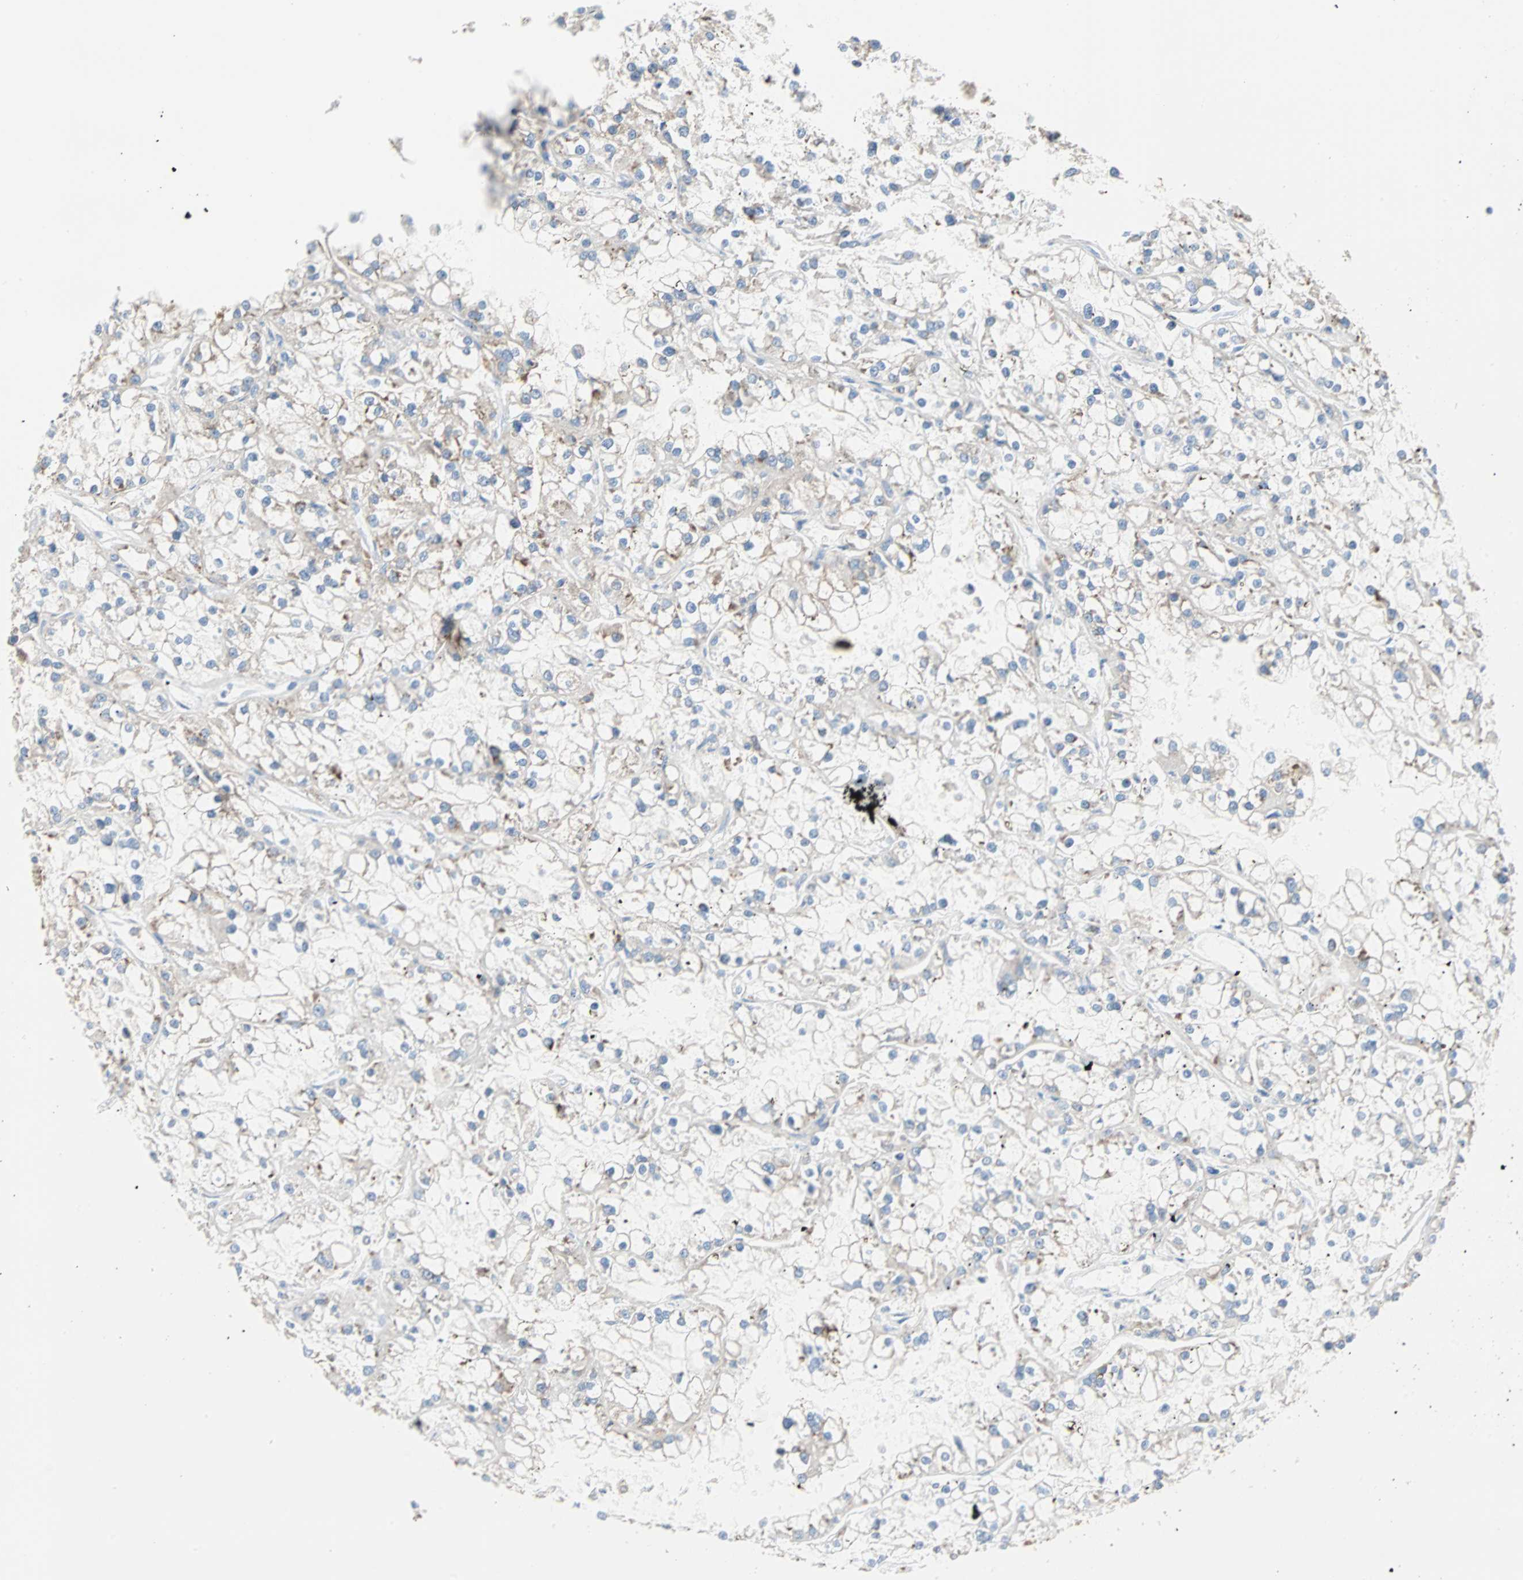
{"staining": {"intensity": "weak", "quantity": "25%-75%", "location": "cytoplasmic/membranous"}, "tissue": "renal cancer", "cell_type": "Tumor cells", "image_type": "cancer", "snomed": [{"axis": "morphology", "description": "Adenocarcinoma, NOS"}, {"axis": "topography", "description": "Kidney"}], "caption": "Renal cancer (adenocarcinoma) stained for a protein (brown) displays weak cytoplasmic/membranous positive positivity in approximately 25%-75% of tumor cells.", "gene": "EEF2", "patient": {"sex": "female", "age": 52}}